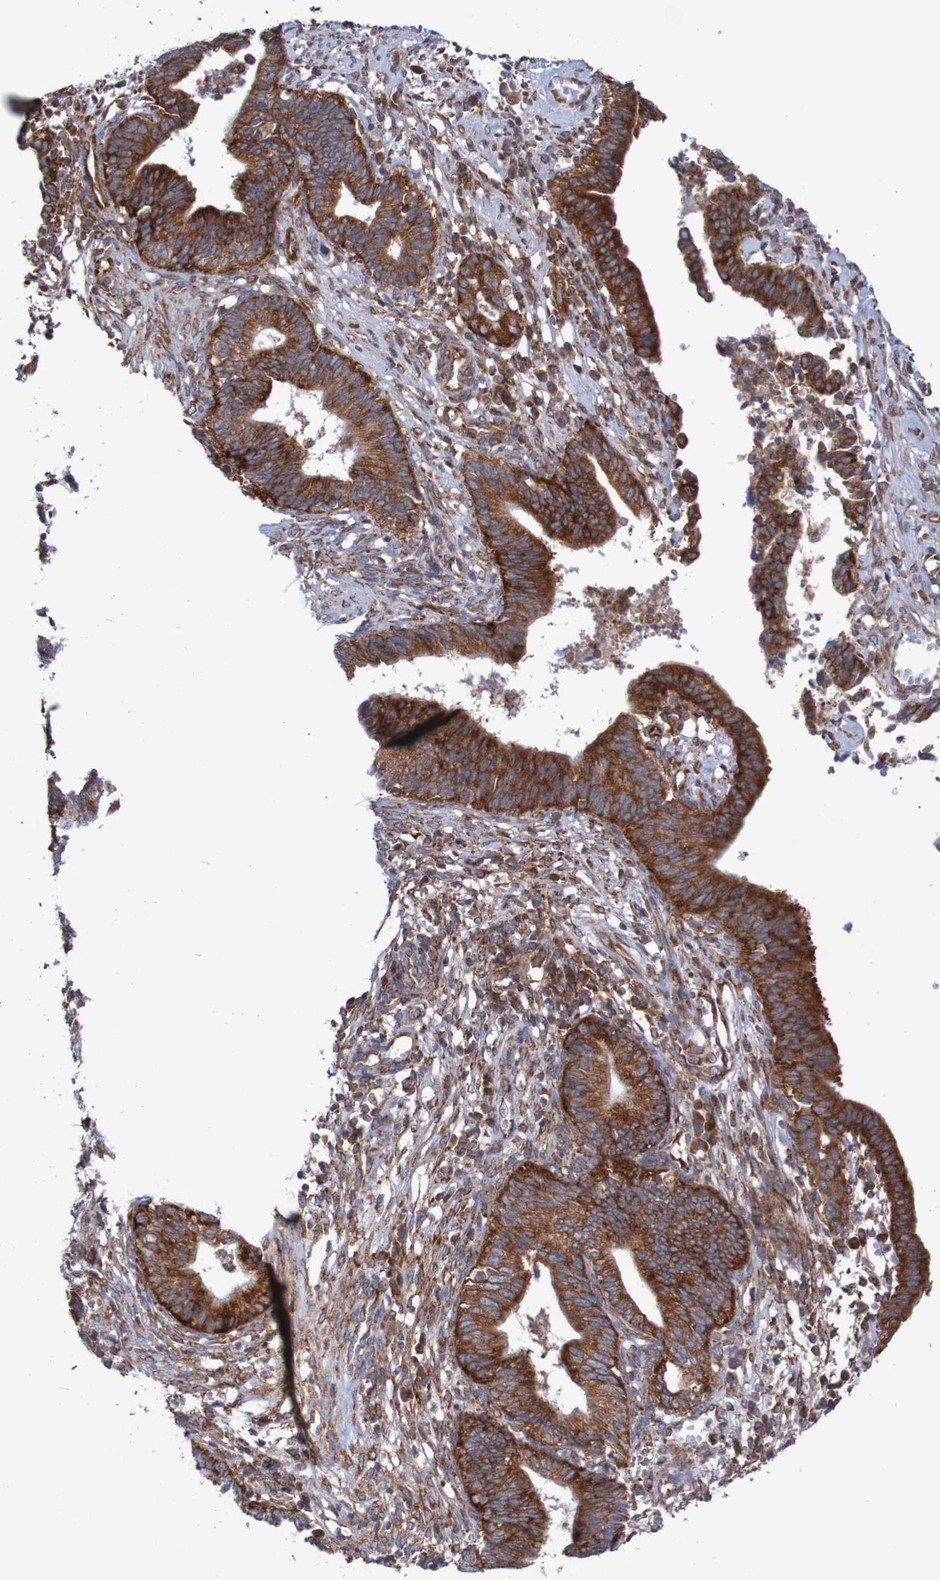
{"staining": {"intensity": "strong", "quantity": ">75%", "location": "cytoplasmic/membranous"}, "tissue": "cervical cancer", "cell_type": "Tumor cells", "image_type": "cancer", "snomed": [{"axis": "morphology", "description": "Adenocarcinoma, NOS"}, {"axis": "topography", "description": "Cervix"}], "caption": "Strong cytoplasmic/membranous expression for a protein is appreciated in approximately >75% of tumor cells of cervical cancer using immunohistochemistry.", "gene": "FXR2", "patient": {"sex": "female", "age": 44}}